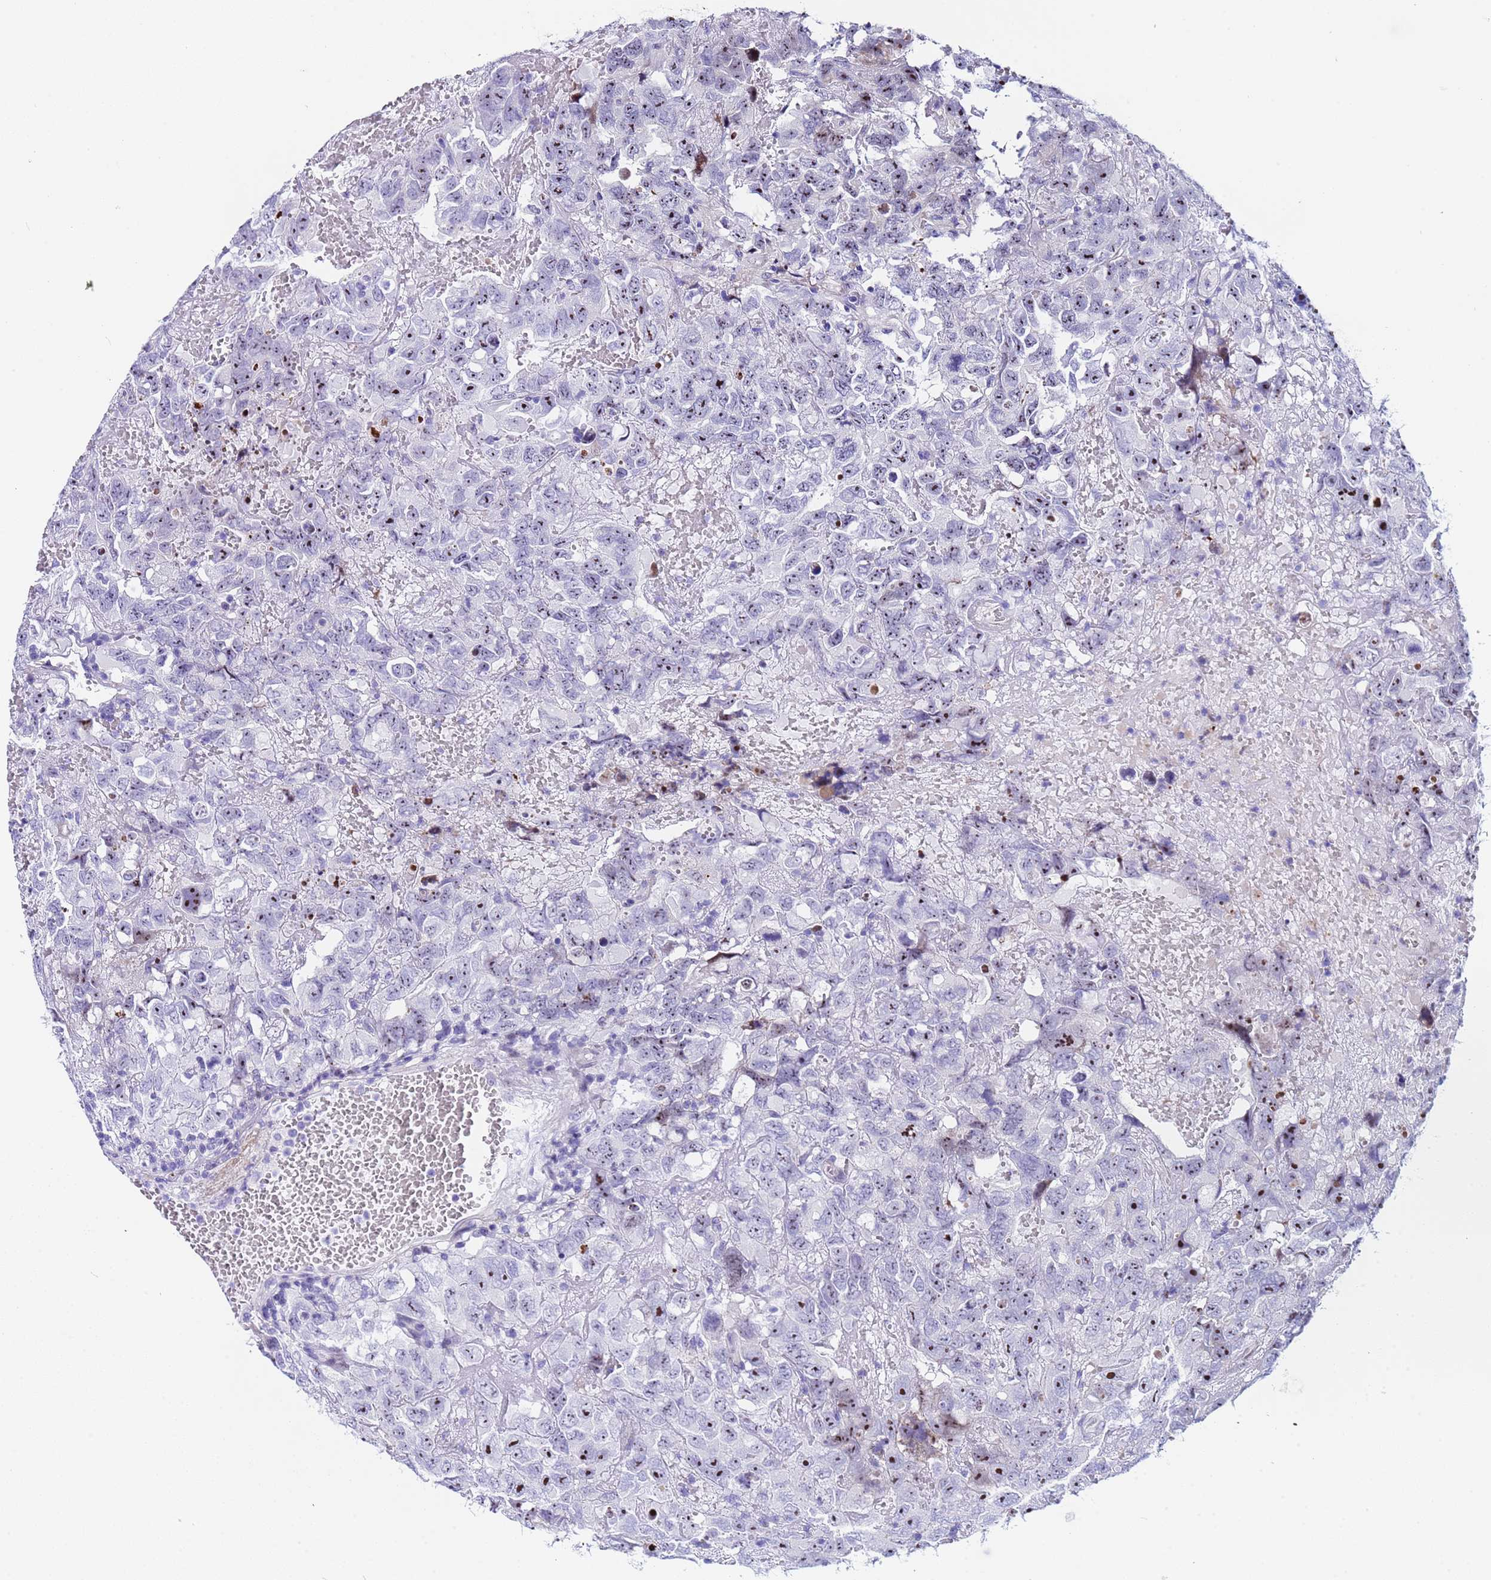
{"staining": {"intensity": "moderate", "quantity": "<25%", "location": "nuclear"}, "tissue": "testis cancer", "cell_type": "Tumor cells", "image_type": "cancer", "snomed": [{"axis": "morphology", "description": "Carcinoma, Embryonal, NOS"}, {"axis": "topography", "description": "Testis"}], "caption": "Immunohistochemistry (IHC) (DAB (3,3'-diaminobenzidine)) staining of human testis cancer (embryonal carcinoma) reveals moderate nuclear protein expression in about <25% of tumor cells. (brown staining indicates protein expression, while blue staining denotes nuclei).", "gene": "POP5", "patient": {"sex": "male", "age": 45}}